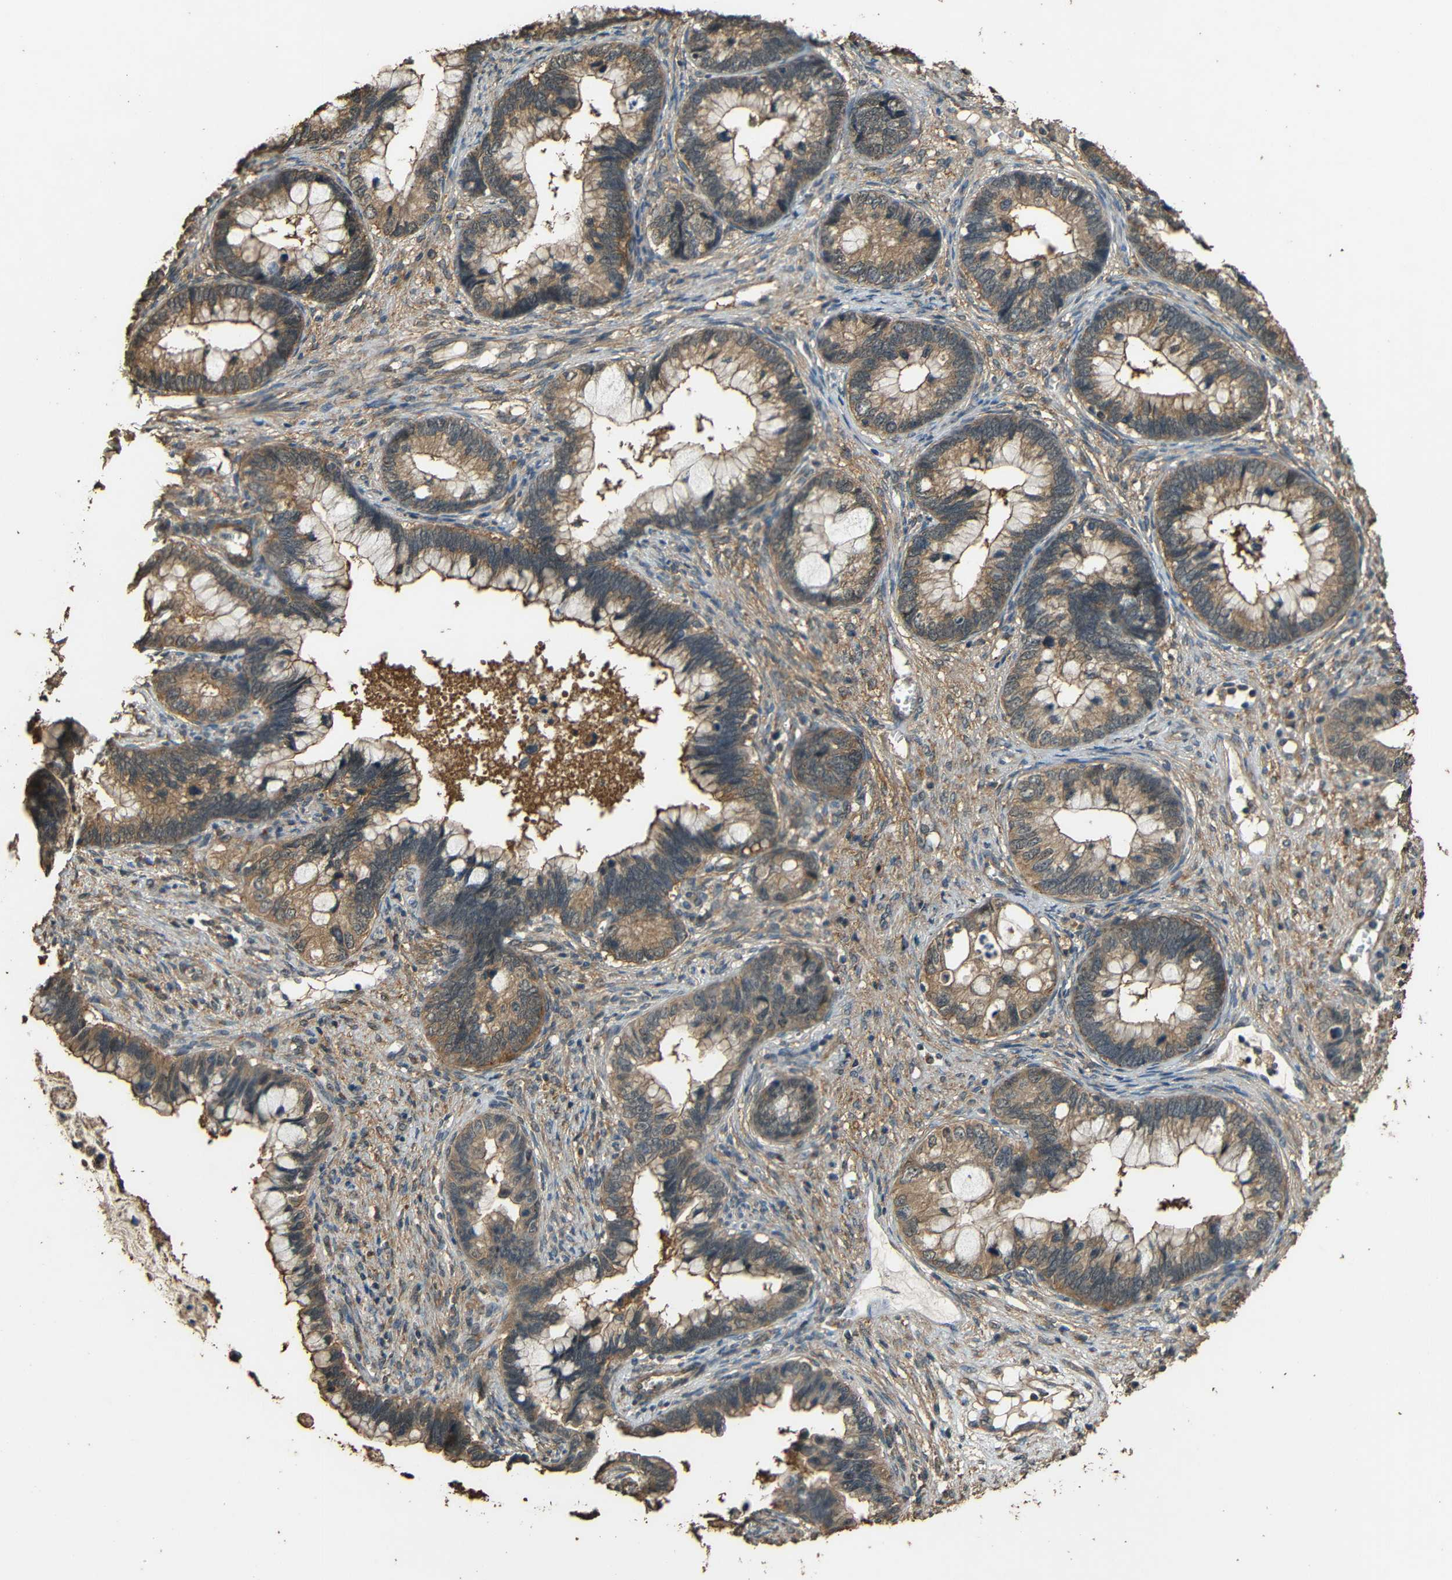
{"staining": {"intensity": "moderate", "quantity": ">75%", "location": "cytoplasmic/membranous"}, "tissue": "cervical cancer", "cell_type": "Tumor cells", "image_type": "cancer", "snomed": [{"axis": "morphology", "description": "Adenocarcinoma, NOS"}, {"axis": "topography", "description": "Cervix"}], "caption": "High-power microscopy captured an IHC image of cervical adenocarcinoma, revealing moderate cytoplasmic/membranous positivity in approximately >75% of tumor cells. (DAB (3,3'-diaminobenzidine) IHC, brown staining for protein, blue staining for nuclei).", "gene": "PDE5A", "patient": {"sex": "female", "age": 44}}